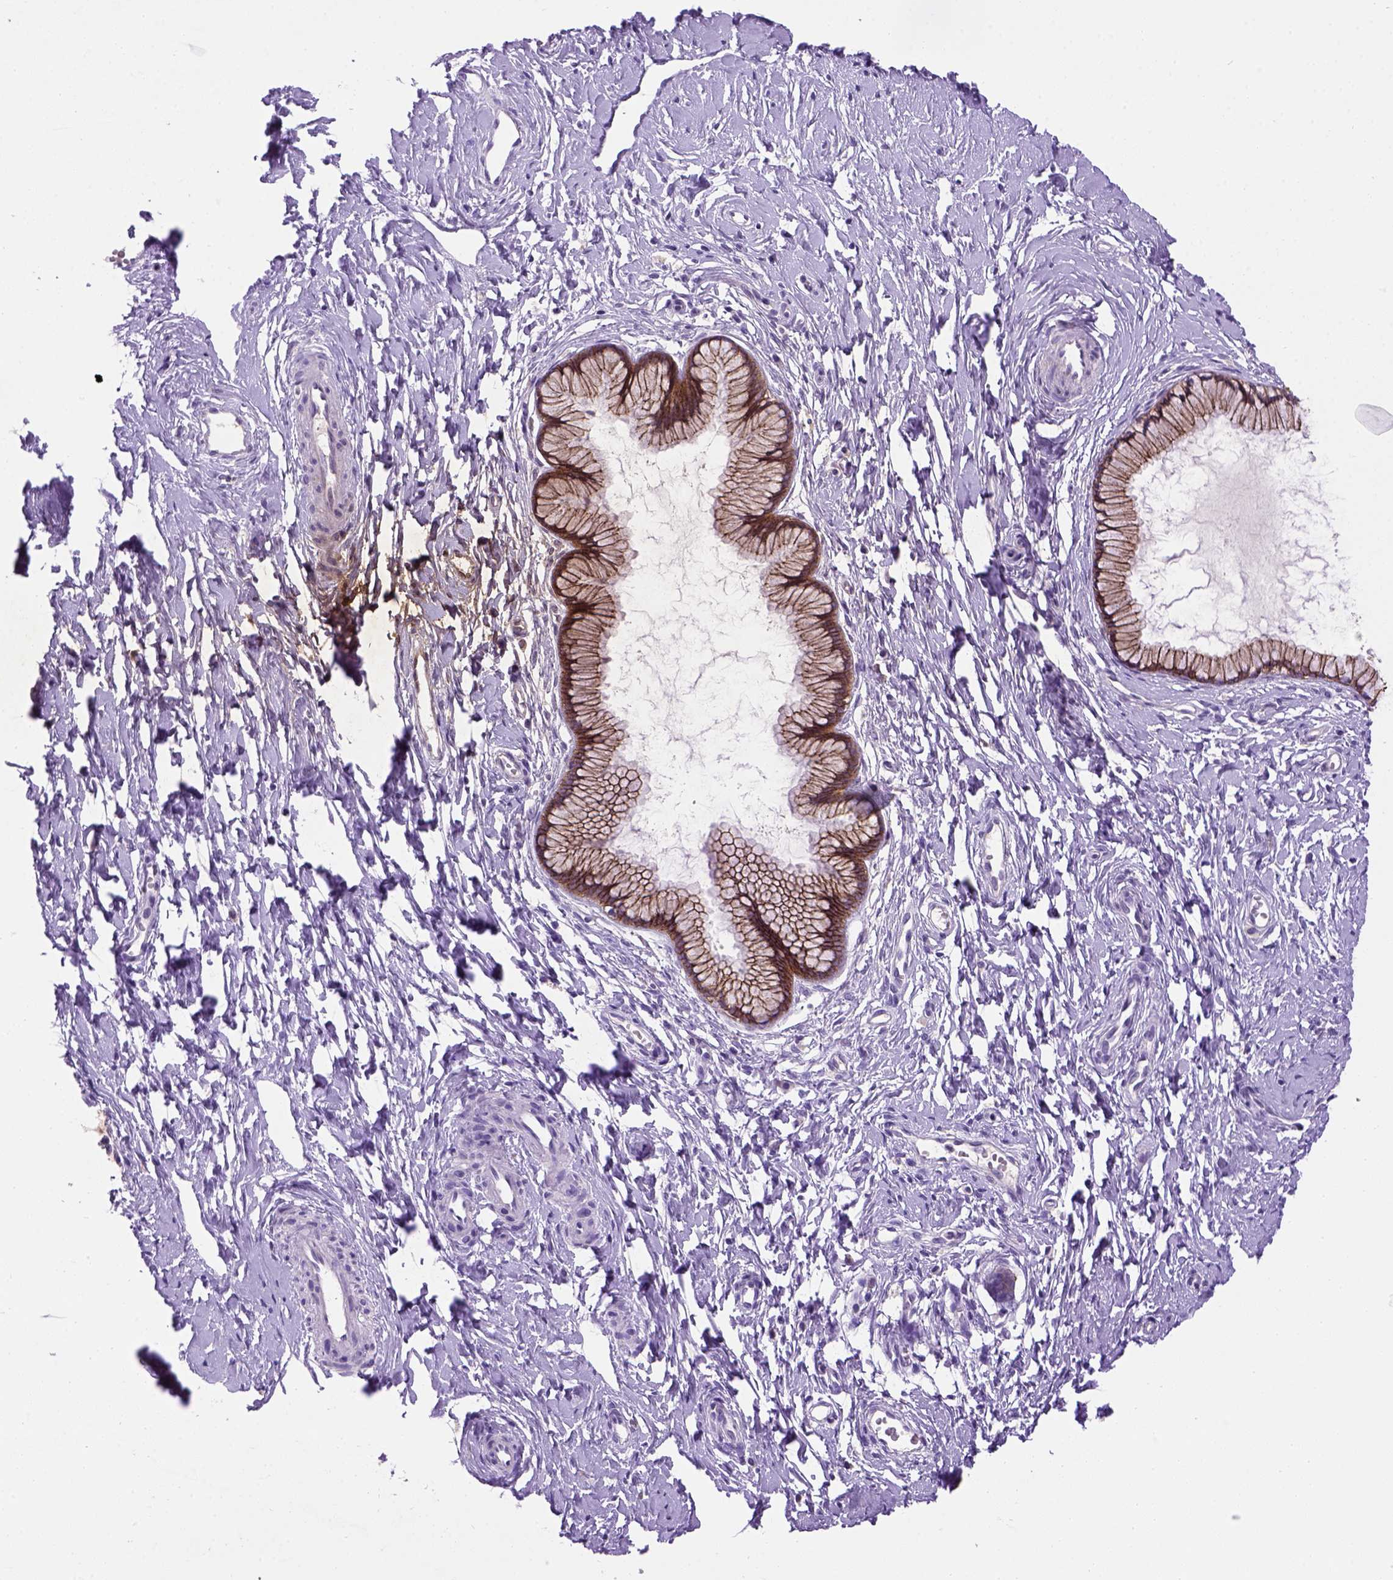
{"staining": {"intensity": "strong", "quantity": ">75%", "location": "cytoplasmic/membranous"}, "tissue": "cervix", "cell_type": "Glandular cells", "image_type": "normal", "snomed": [{"axis": "morphology", "description": "Normal tissue, NOS"}, {"axis": "topography", "description": "Cervix"}], "caption": "Glandular cells exhibit strong cytoplasmic/membranous positivity in approximately >75% of cells in normal cervix.", "gene": "CDH1", "patient": {"sex": "female", "age": 40}}